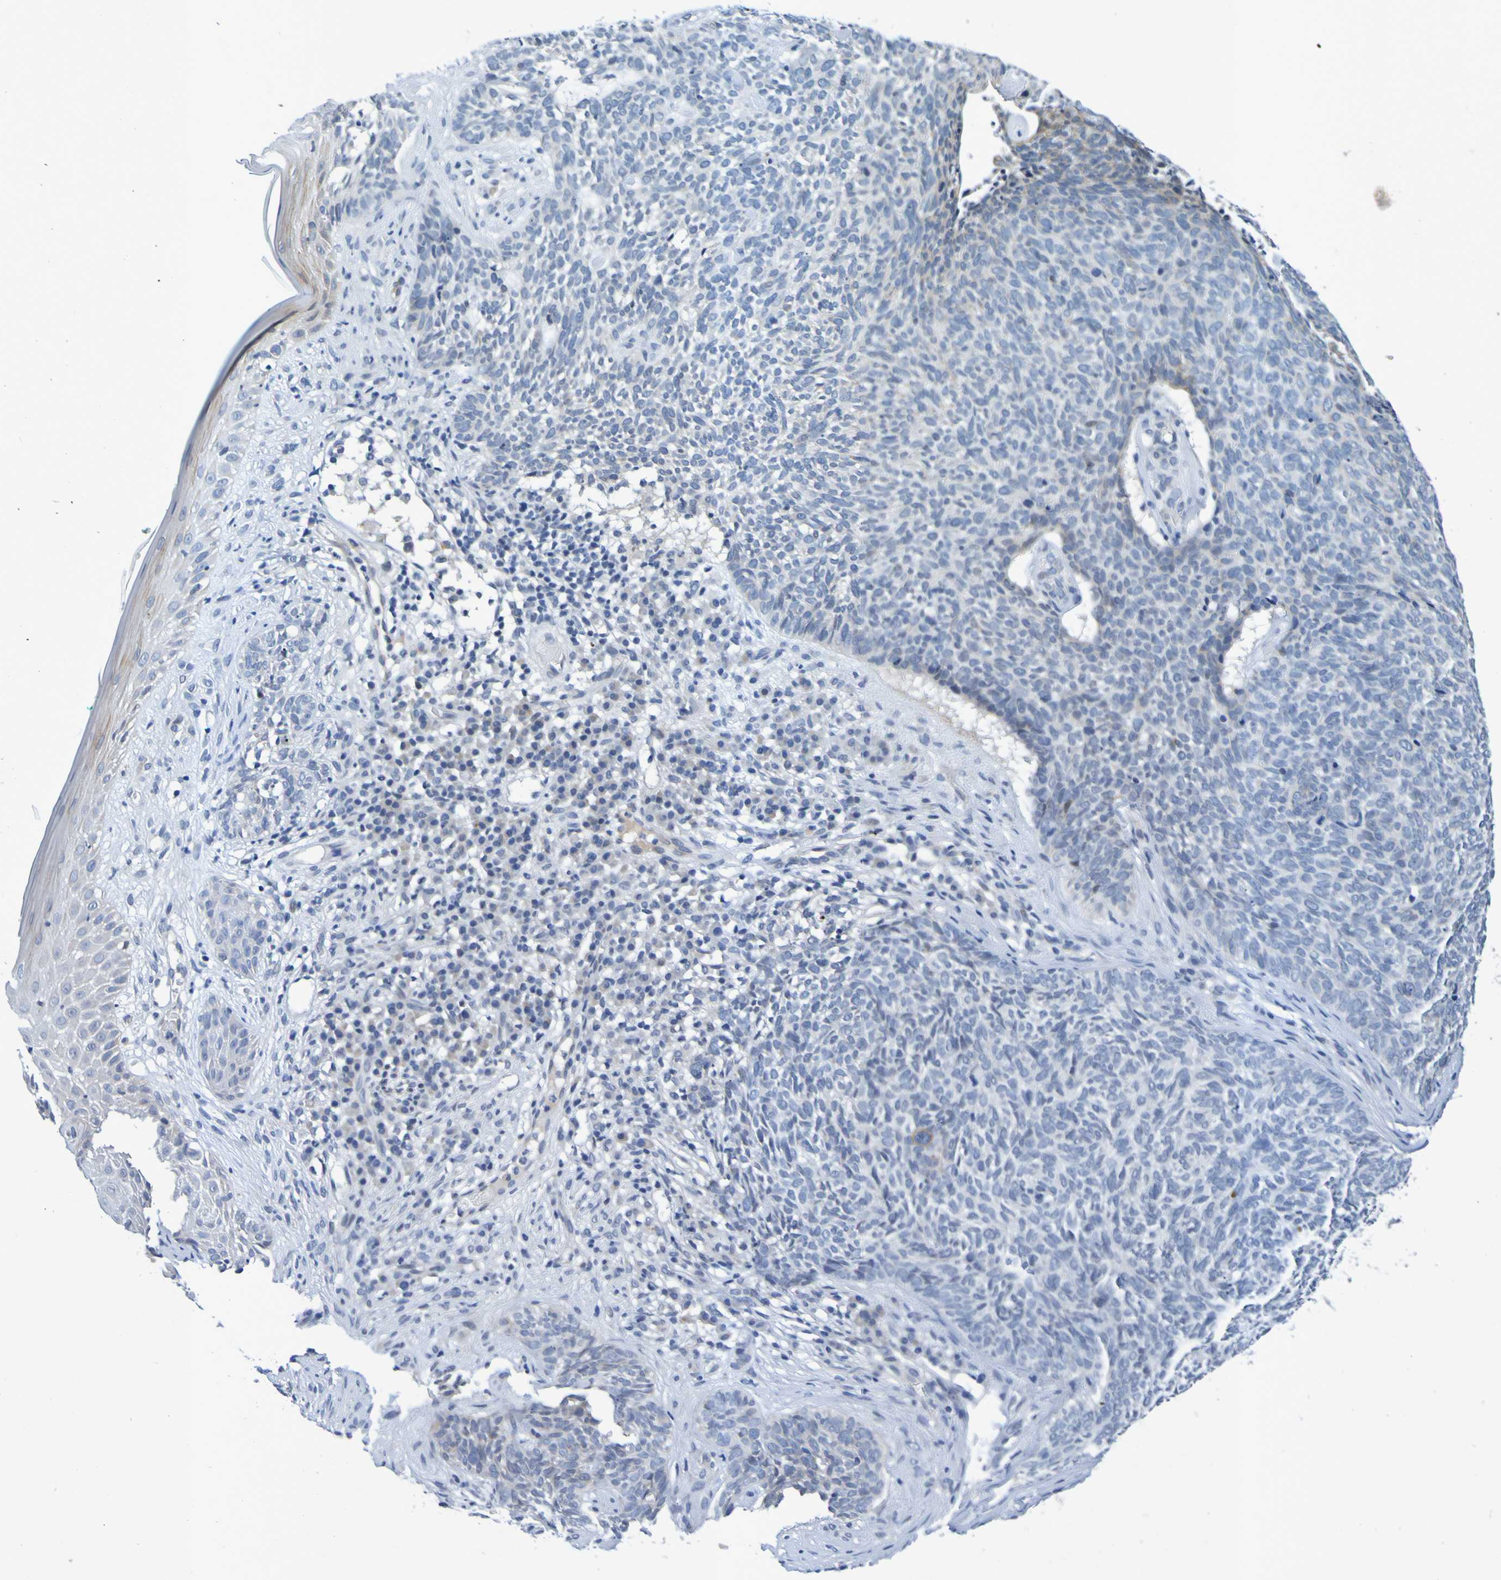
{"staining": {"intensity": "negative", "quantity": "none", "location": "none"}, "tissue": "skin cancer", "cell_type": "Tumor cells", "image_type": "cancer", "snomed": [{"axis": "morphology", "description": "Basal cell carcinoma"}, {"axis": "topography", "description": "Skin"}], "caption": "High magnification brightfield microscopy of skin cancer stained with DAB (3,3'-diaminobenzidine) (brown) and counterstained with hematoxylin (blue): tumor cells show no significant staining.", "gene": "VMA21", "patient": {"sex": "female", "age": 84}}